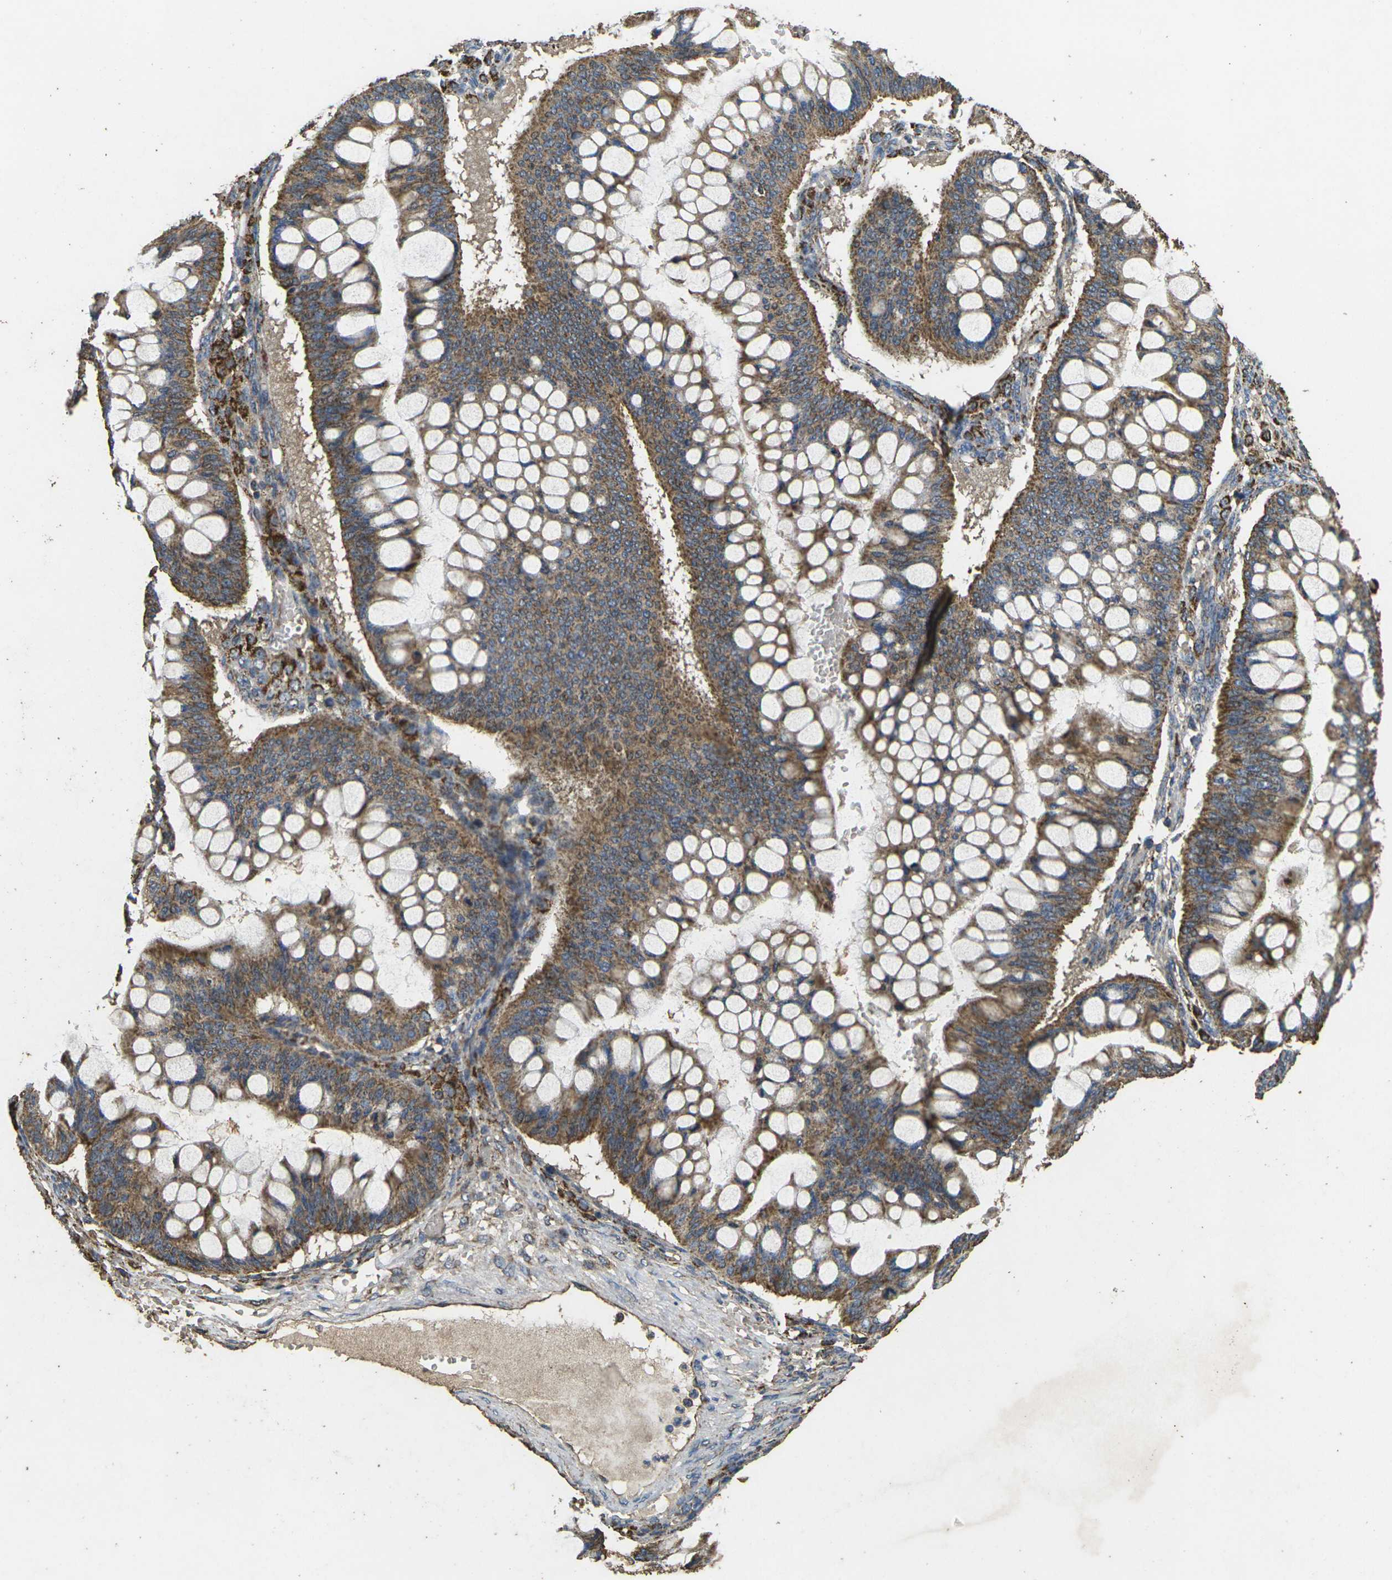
{"staining": {"intensity": "moderate", "quantity": ">75%", "location": "cytoplasmic/membranous"}, "tissue": "ovarian cancer", "cell_type": "Tumor cells", "image_type": "cancer", "snomed": [{"axis": "morphology", "description": "Cystadenocarcinoma, mucinous, NOS"}, {"axis": "topography", "description": "Ovary"}], "caption": "IHC staining of ovarian mucinous cystadenocarcinoma, which exhibits medium levels of moderate cytoplasmic/membranous positivity in approximately >75% of tumor cells indicating moderate cytoplasmic/membranous protein expression. The staining was performed using DAB (brown) for protein detection and nuclei were counterstained in hematoxylin (blue).", "gene": "MAPK11", "patient": {"sex": "female", "age": 73}}